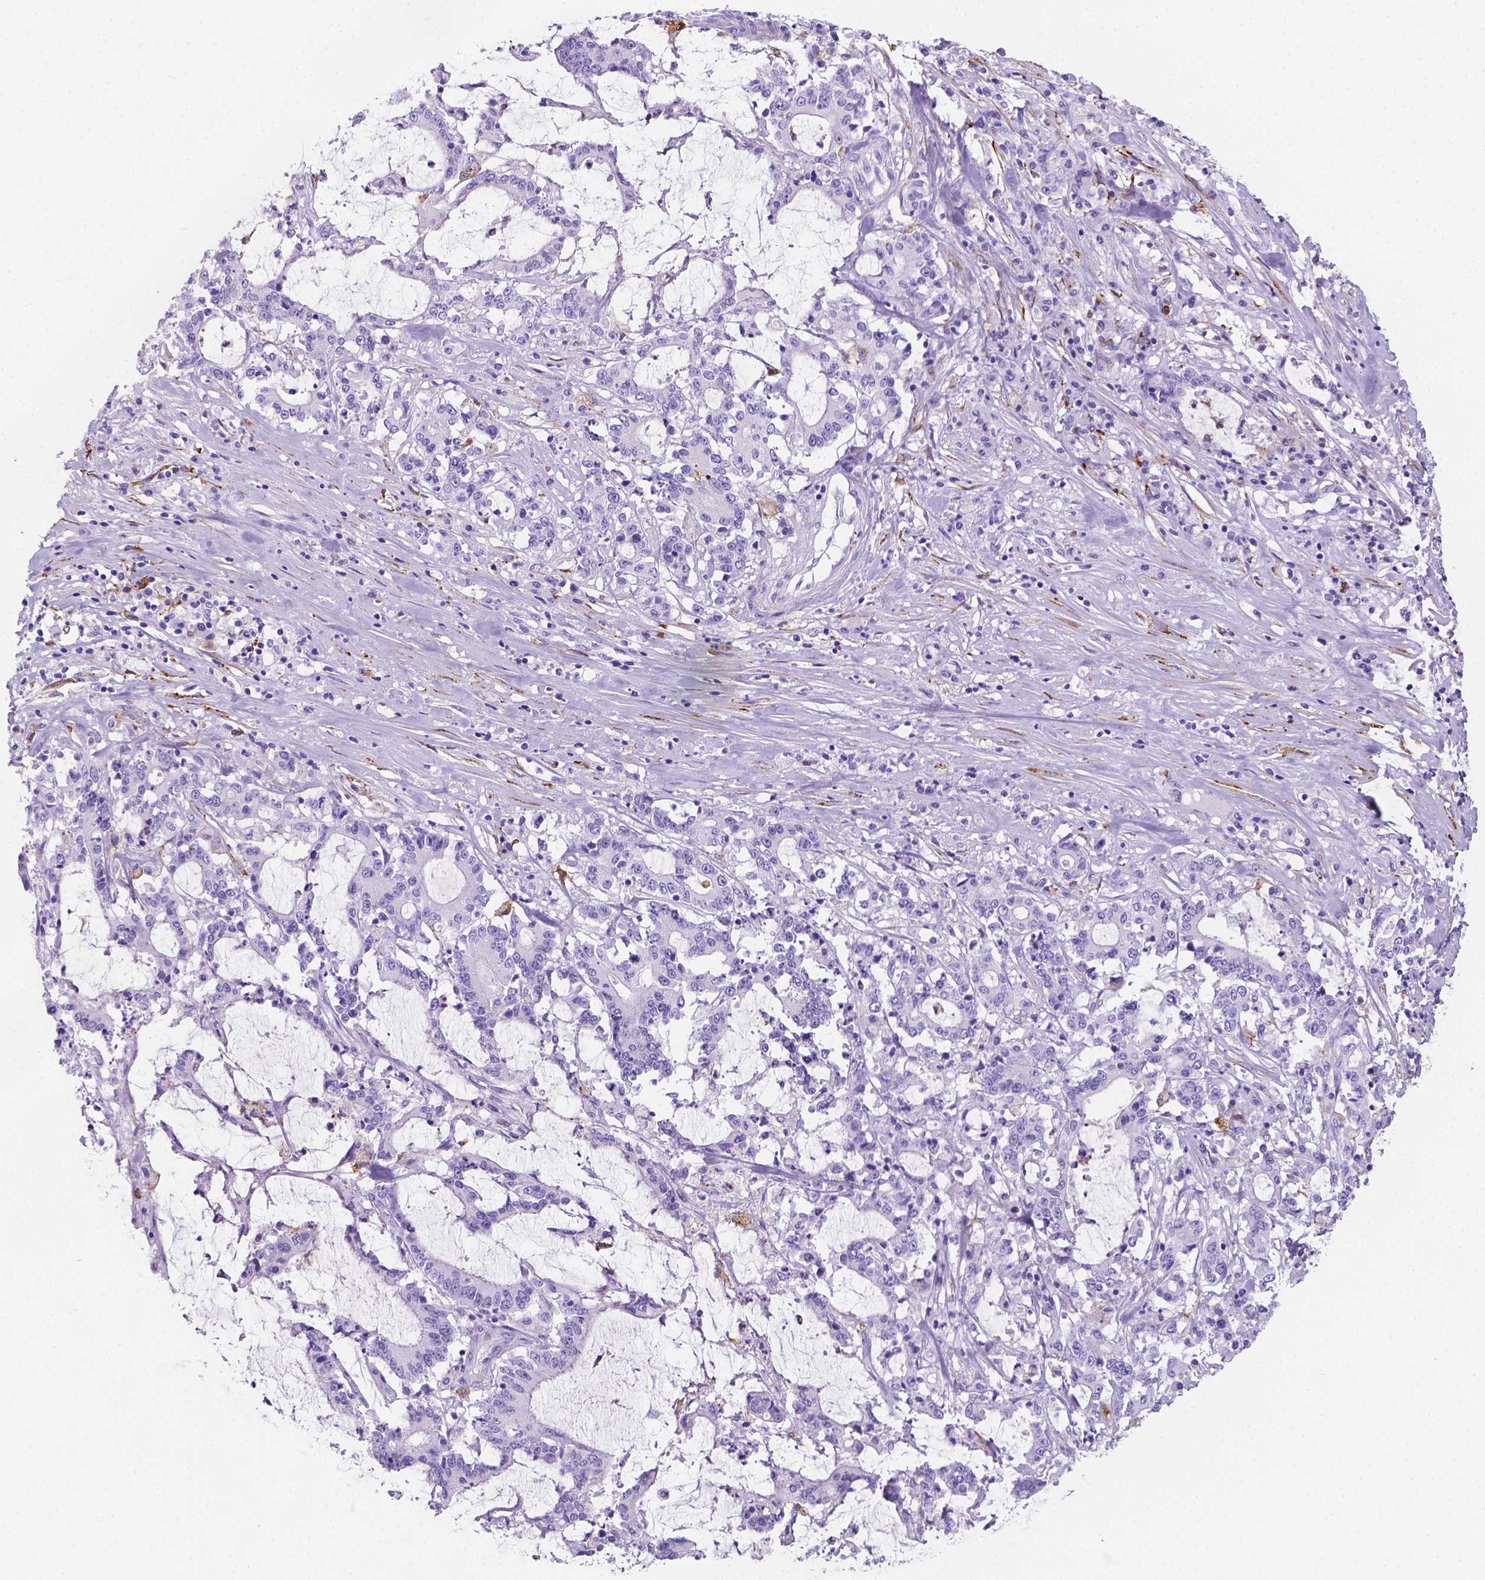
{"staining": {"intensity": "negative", "quantity": "none", "location": "none"}, "tissue": "stomach cancer", "cell_type": "Tumor cells", "image_type": "cancer", "snomed": [{"axis": "morphology", "description": "Adenocarcinoma, NOS"}, {"axis": "topography", "description": "Stomach, upper"}], "caption": "This histopathology image is of adenocarcinoma (stomach) stained with immunohistochemistry to label a protein in brown with the nuclei are counter-stained blue. There is no positivity in tumor cells. The staining is performed using DAB brown chromogen with nuclei counter-stained in using hematoxylin.", "gene": "MACF1", "patient": {"sex": "male", "age": 68}}